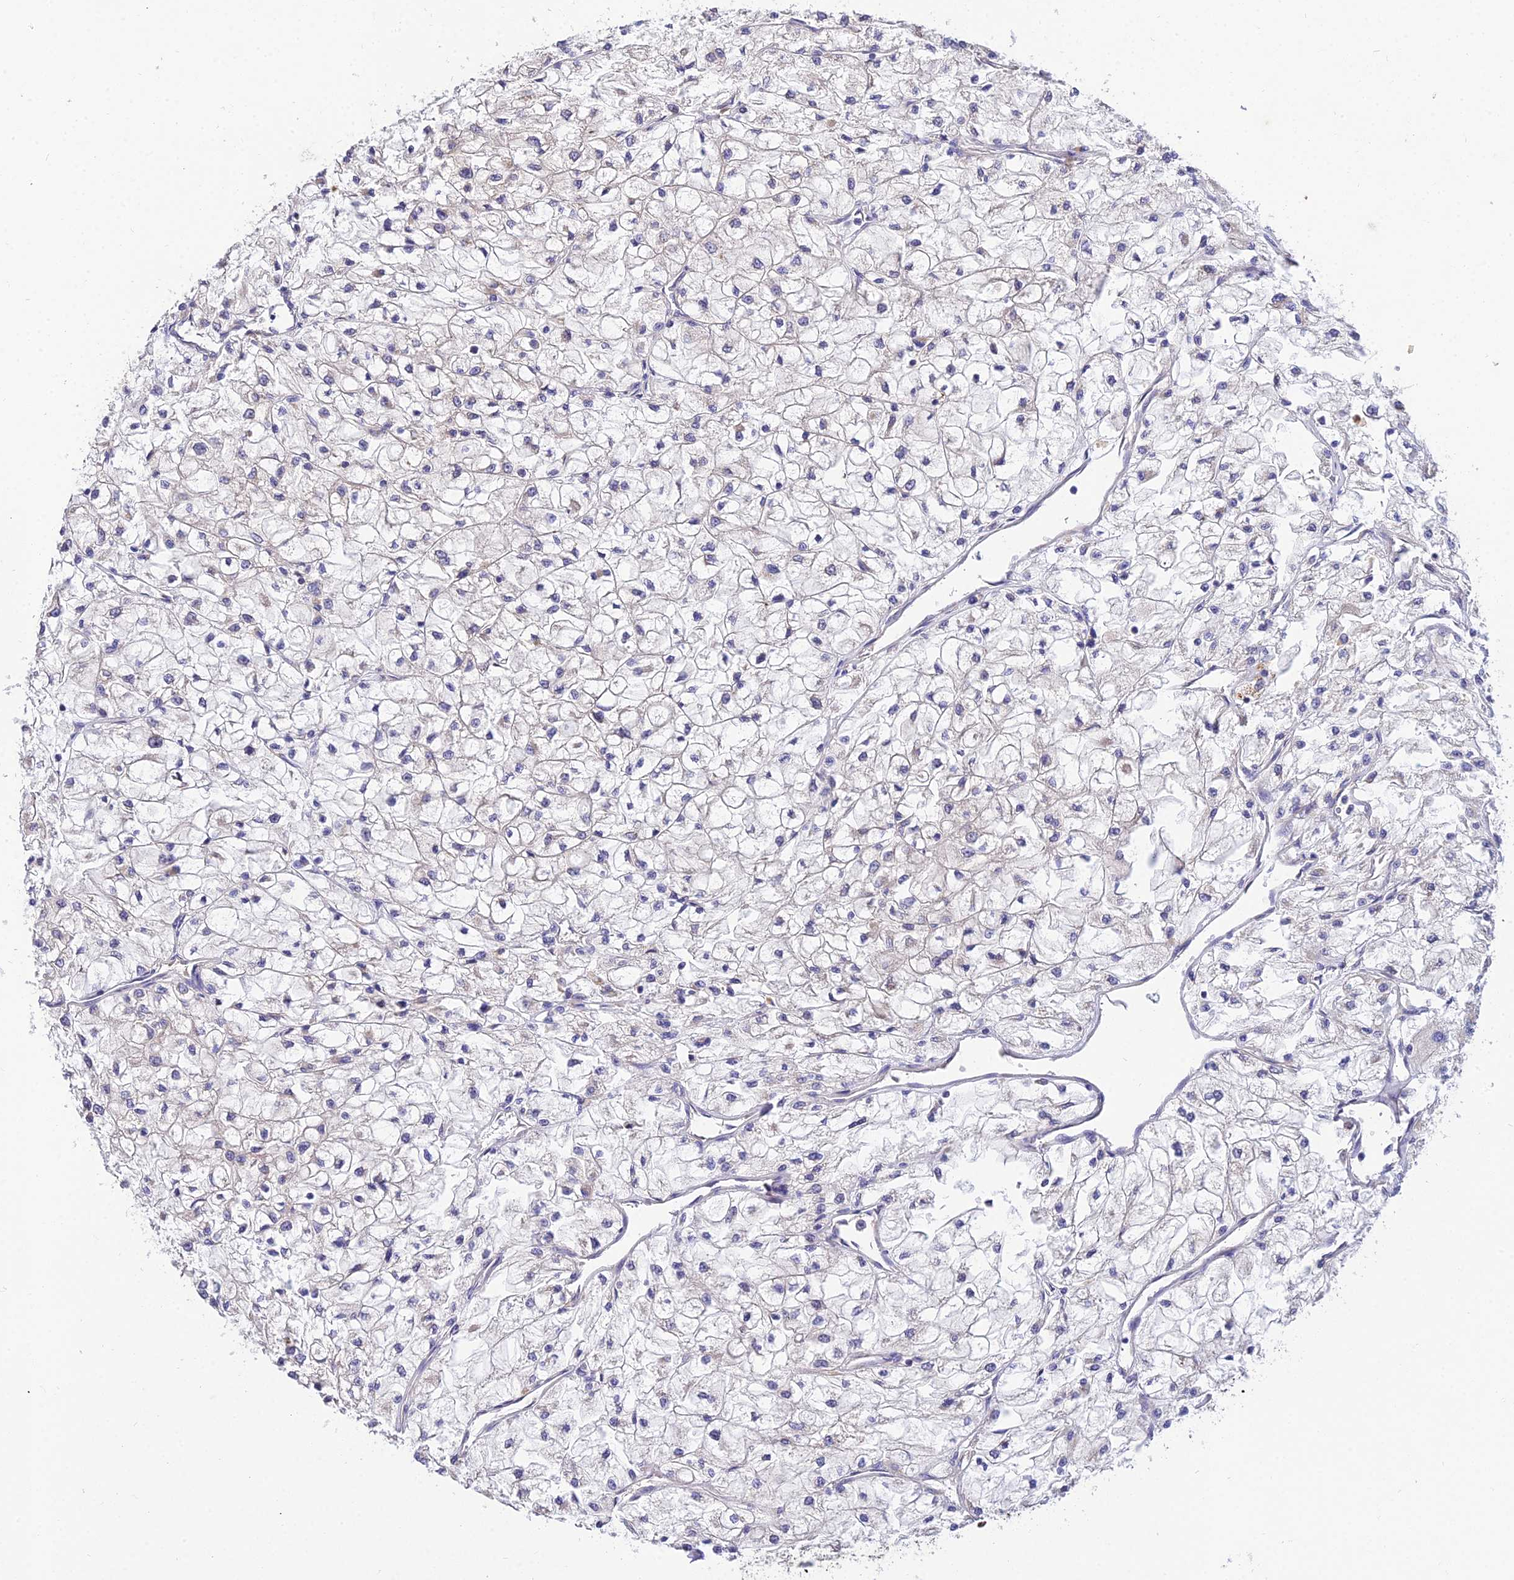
{"staining": {"intensity": "negative", "quantity": "none", "location": "none"}, "tissue": "renal cancer", "cell_type": "Tumor cells", "image_type": "cancer", "snomed": [{"axis": "morphology", "description": "Adenocarcinoma, NOS"}, {"axis": "topography", "description": "Kidney"}], "caption": "Renal adenocarcinoma was stained to show a protein in brown. There is no significant positivity in tumor cells.", "gene": "ARL8B", "patient": {"sex": "male", "age": 80}}